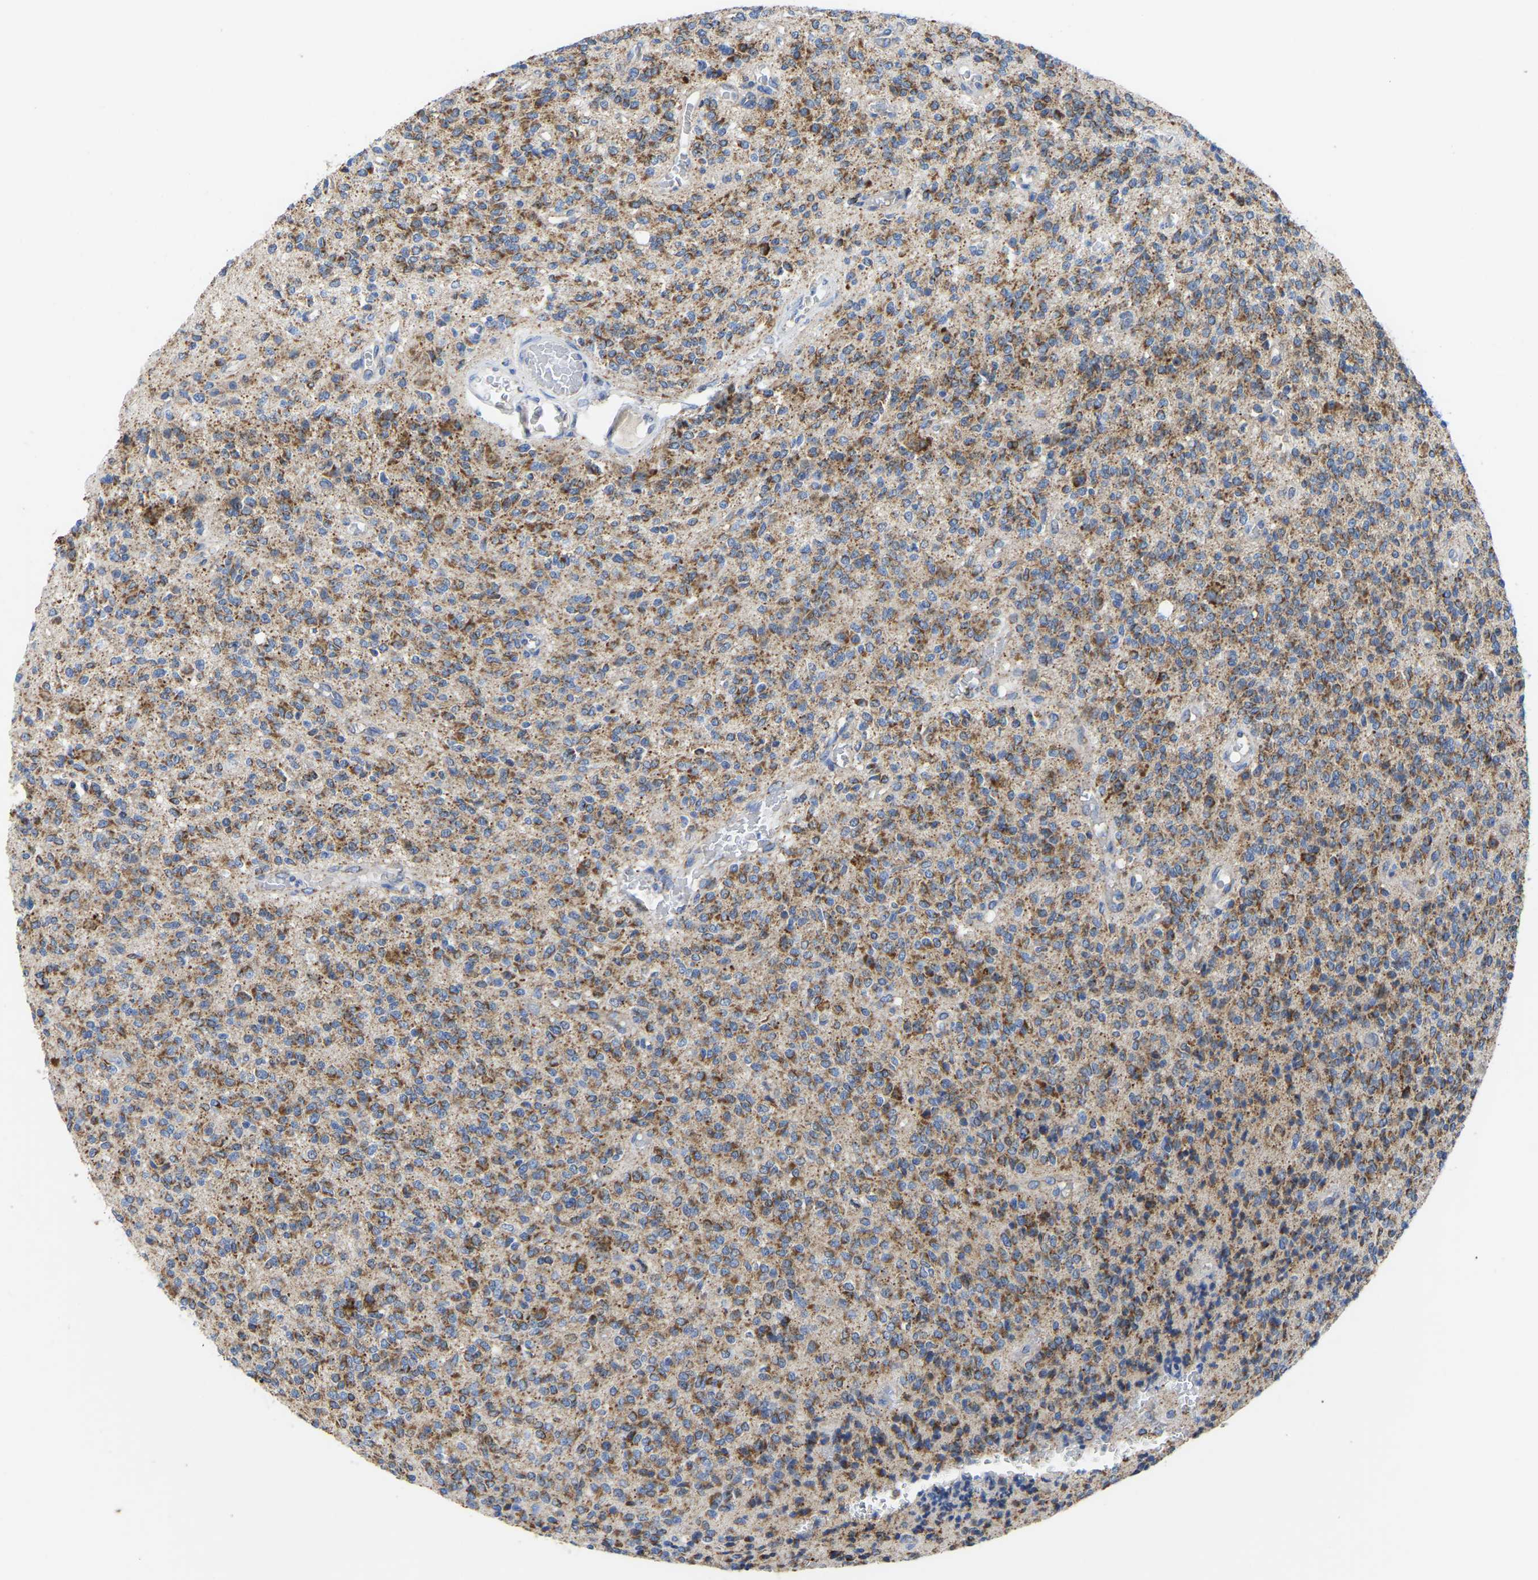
{"staining": {"intensity": "moderate", "quantity": ">75%", "location": "cytoplasmic/membranous"}, "tissue": "glioma", "cell_type": "Tumor cells", "image_type": "cancer", "snomed": [{"axis": "morphology", "description": "Glioma, malignant, High grade"}, {"axis": "topography", "description": "Brain"}], "caption": "IHC of glioma exhibits medium levels of moderate cytoplasmic/membranous staining in approximately >75% of tumor cells.", "gene": "ETFA", "patient": {"sex": "male", "age": 34}}